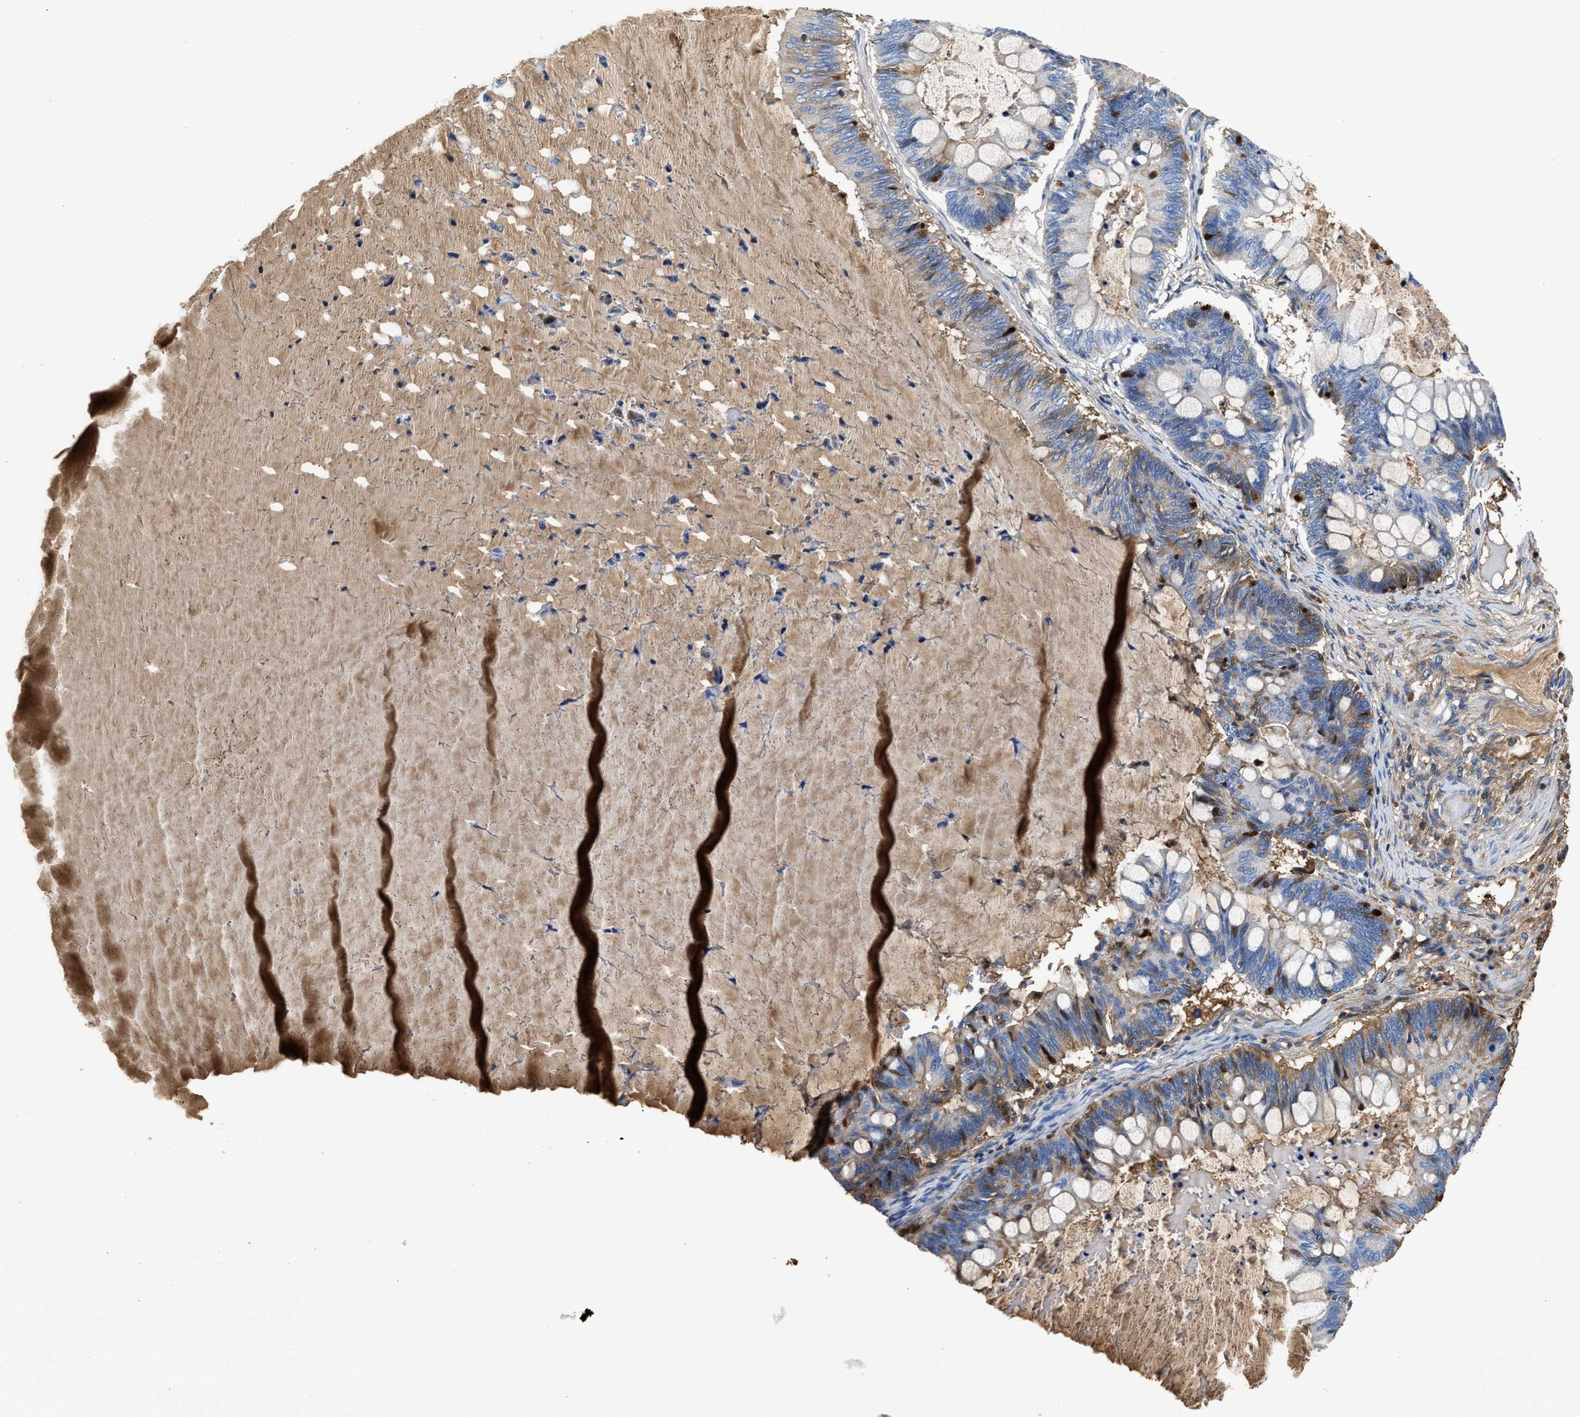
{"staining": {"intensity": "moderate", "quantity": "25%-75%", "location": "cytoplasmic/membranous"}, "tissue": "ovarian cancer", "cell_type": "Tumor cells", "image_type": "cancer", "snomed": [{"axis": "morphology", "description": "Cystadenocarcinoma, mucinous, NOS"}, {"axis": "topography", "description": "Ovary"}], "caption": "An IHC image of neoplastic tissue is shown. Protein staining in brown shows moderate cytoplasmic/membranous positivity in ovarian mucinous cystadenocarcinoma within tumor cells.", "gene": "GC", "patient": {"sex": "female", "age": 61}}